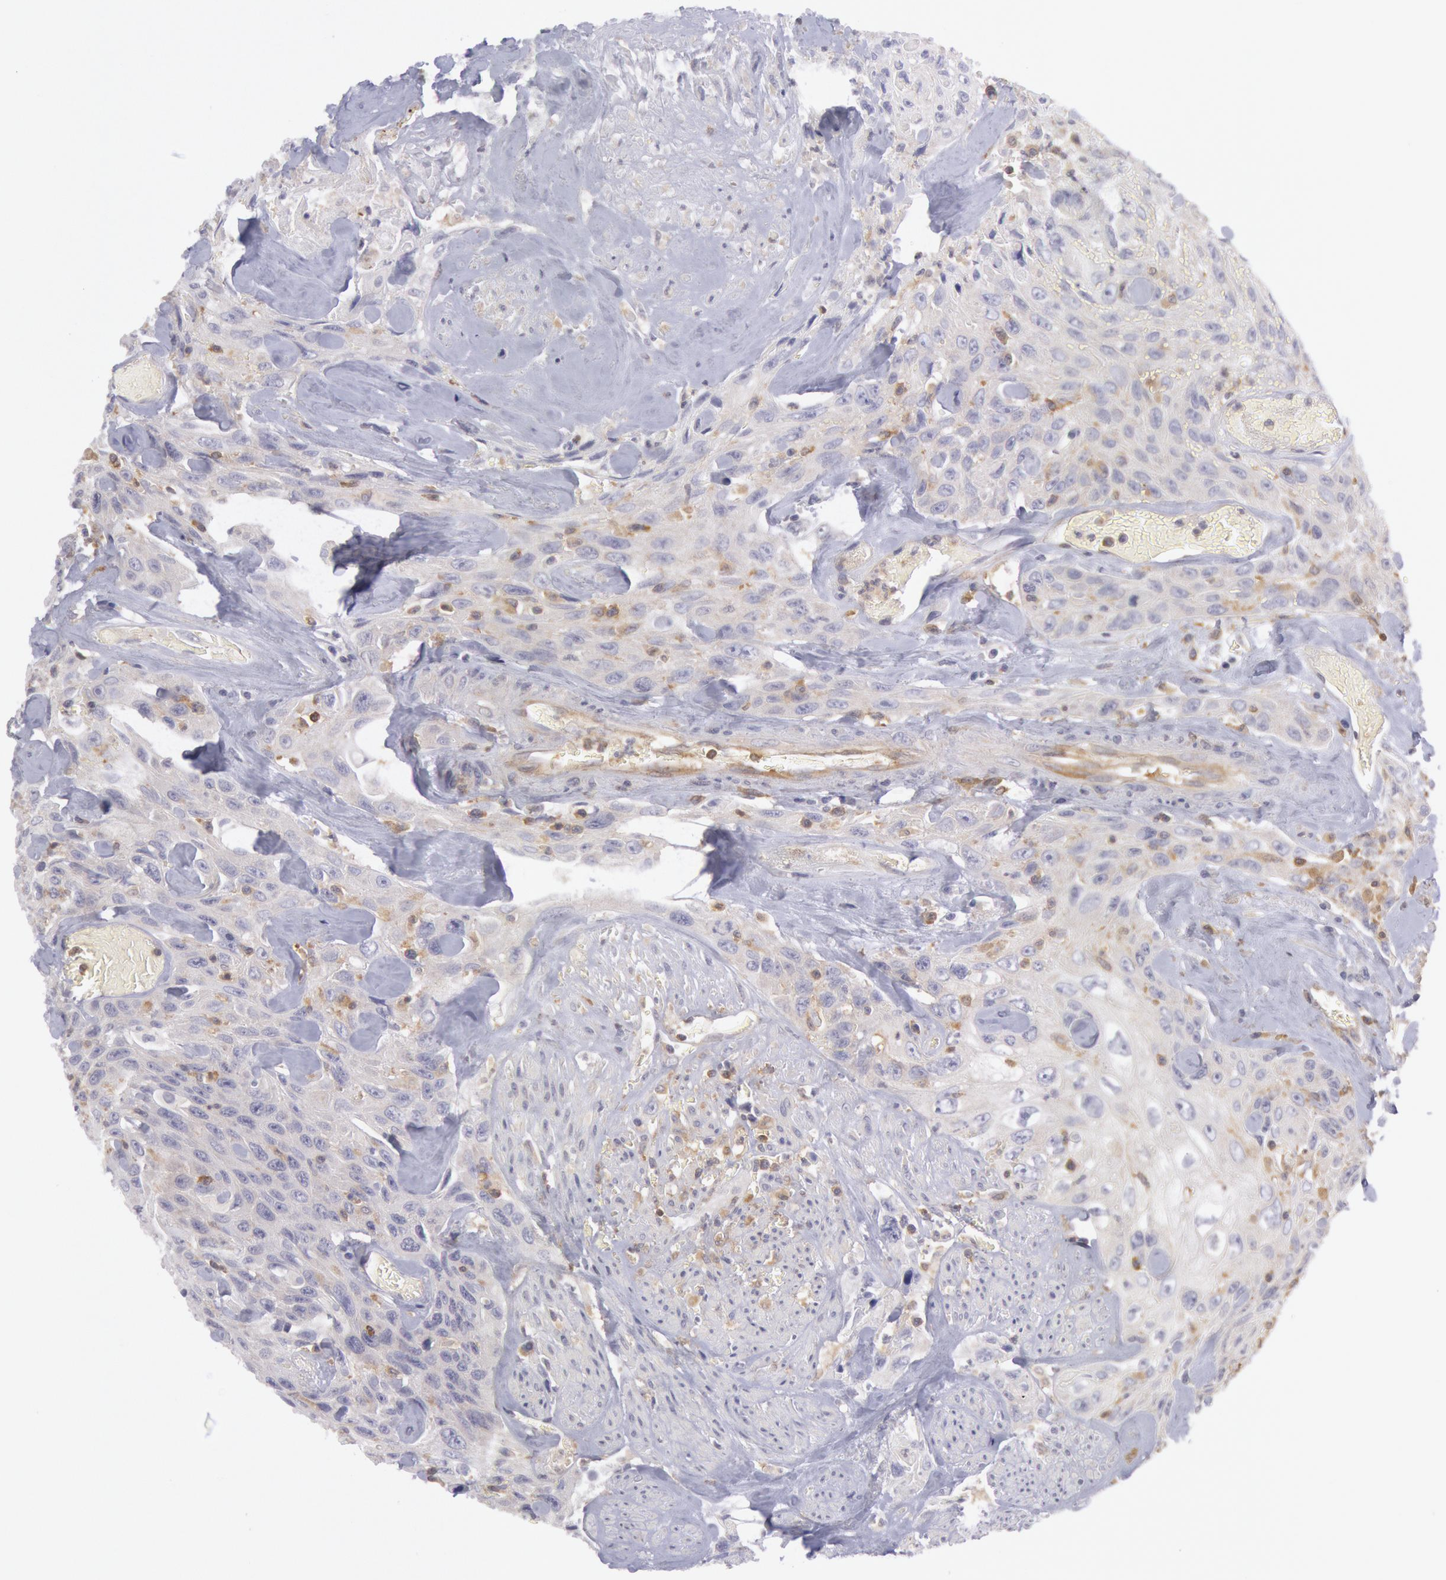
{"staining": {"intensity": "negative", "quantity": "none", "location": "none"}, "tissue": "urothelial cancer", "cell_type": "Tumor cells", "image_type": "cancer", "snomed": [{"axis": "morphology", "description": "Urothelial carcinoma, High grade"}, {"axis": "topography", "description": "Urinary bladder"}], "caption": "IHC histopathology image of neoplastic tissue: urothelial cancer stained with DAB reveals no significant protein staining in tumor cells.", "gene": "IKBKB", "patient": {"sex": "female", "age": 84}}